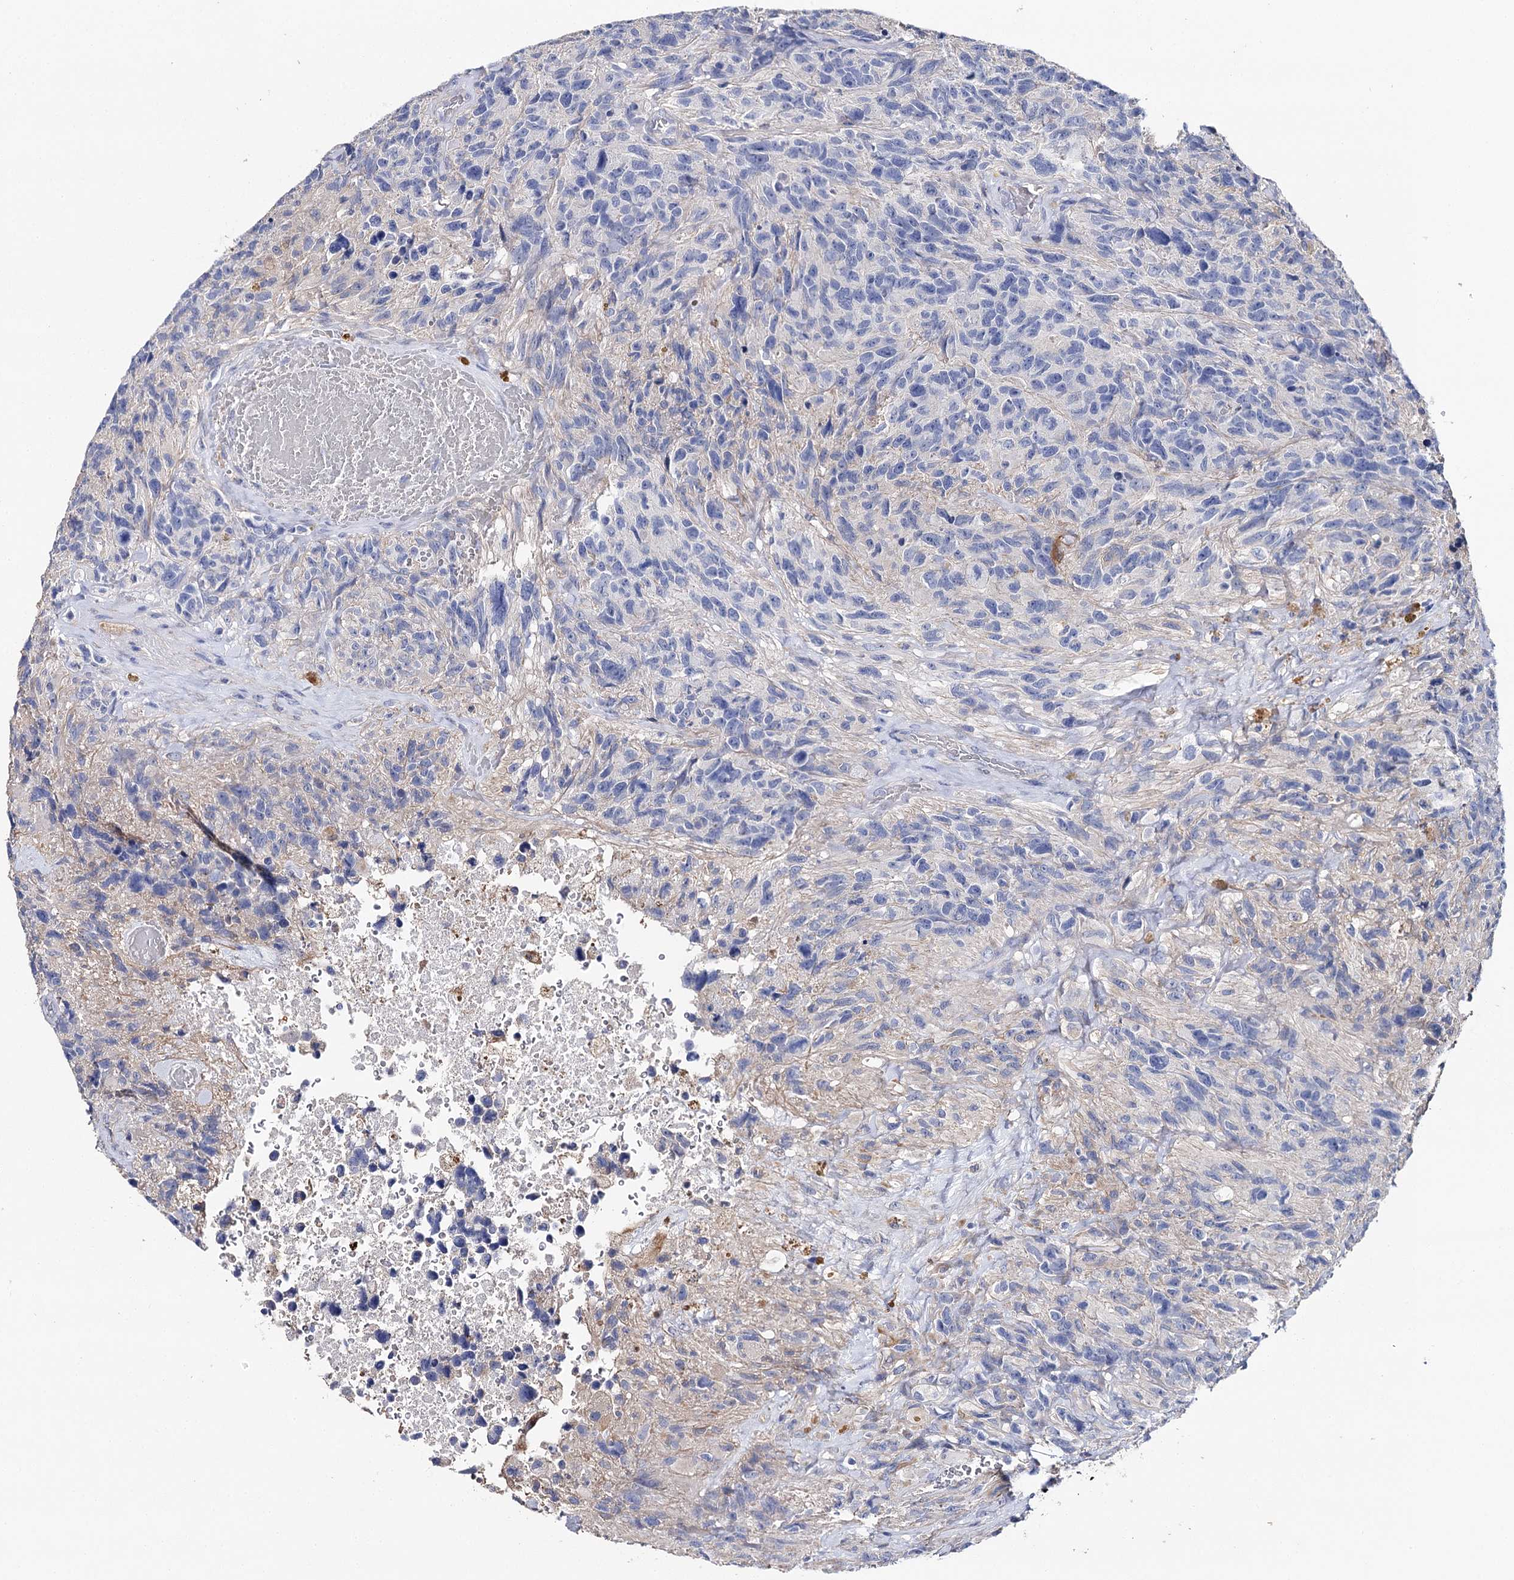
{"staining": {"intensity": "negative", "quantity": "none", "location": "none"}, "tissue": "glioma", "cell_type": "Tumor cells", "image_type": "cancer", "snomed": [{"axis": "morphology", "description": "Glioma, malignant, High grade"}, {"axis": "topography", "description": "Brain"}], "caption": "Immunohistochemistry (IHC) image of human malignant high-grade glioma stained for a protein (brown), which shows no positivity in tumor cells.", "gene": "EPYC", "patient": {"sex": "male", "age": 69}}